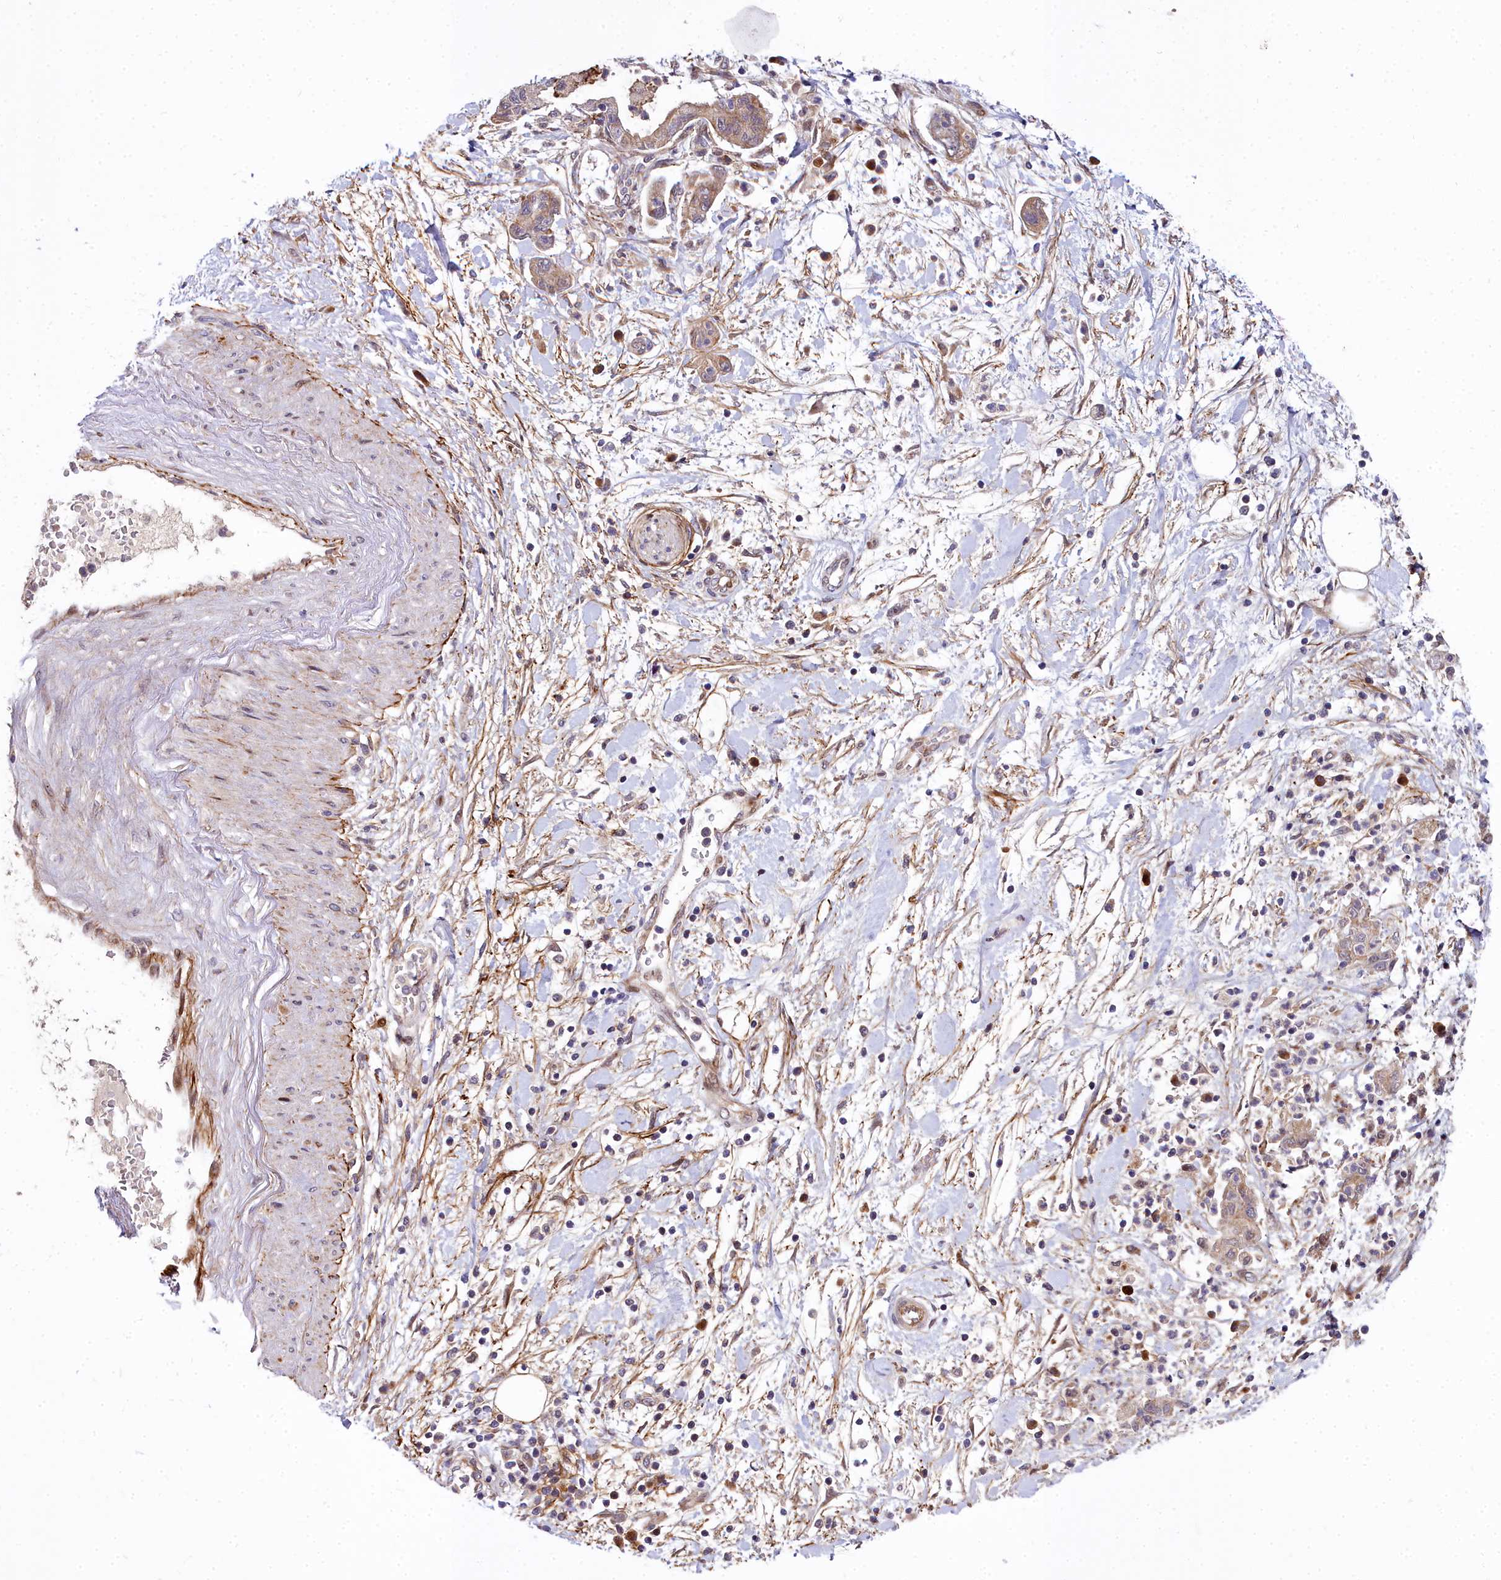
{"staining": {"intensity": "moderate", "quantity": "25%-75%", "location": "cytoplasmic/membranous"}, "tissue": "pancreatic cancer", "cell_type": "Tumor cells", "image_type": "cancer", "snomed": [{"axis": "morphology", "description": "Adenocarcinoma, NOS"}, {"axis": "topography", "description": "Pancreas"}], "caption": "This micrograph shows IHC staining of human pancreatic cancer (adenocarcinoma), with medium moderate cytoplasmic/membranous staining in about 25%-75% of tumor cells.", "gene": "MRPS11", "patient": {"sex": "female", "age": 73}}